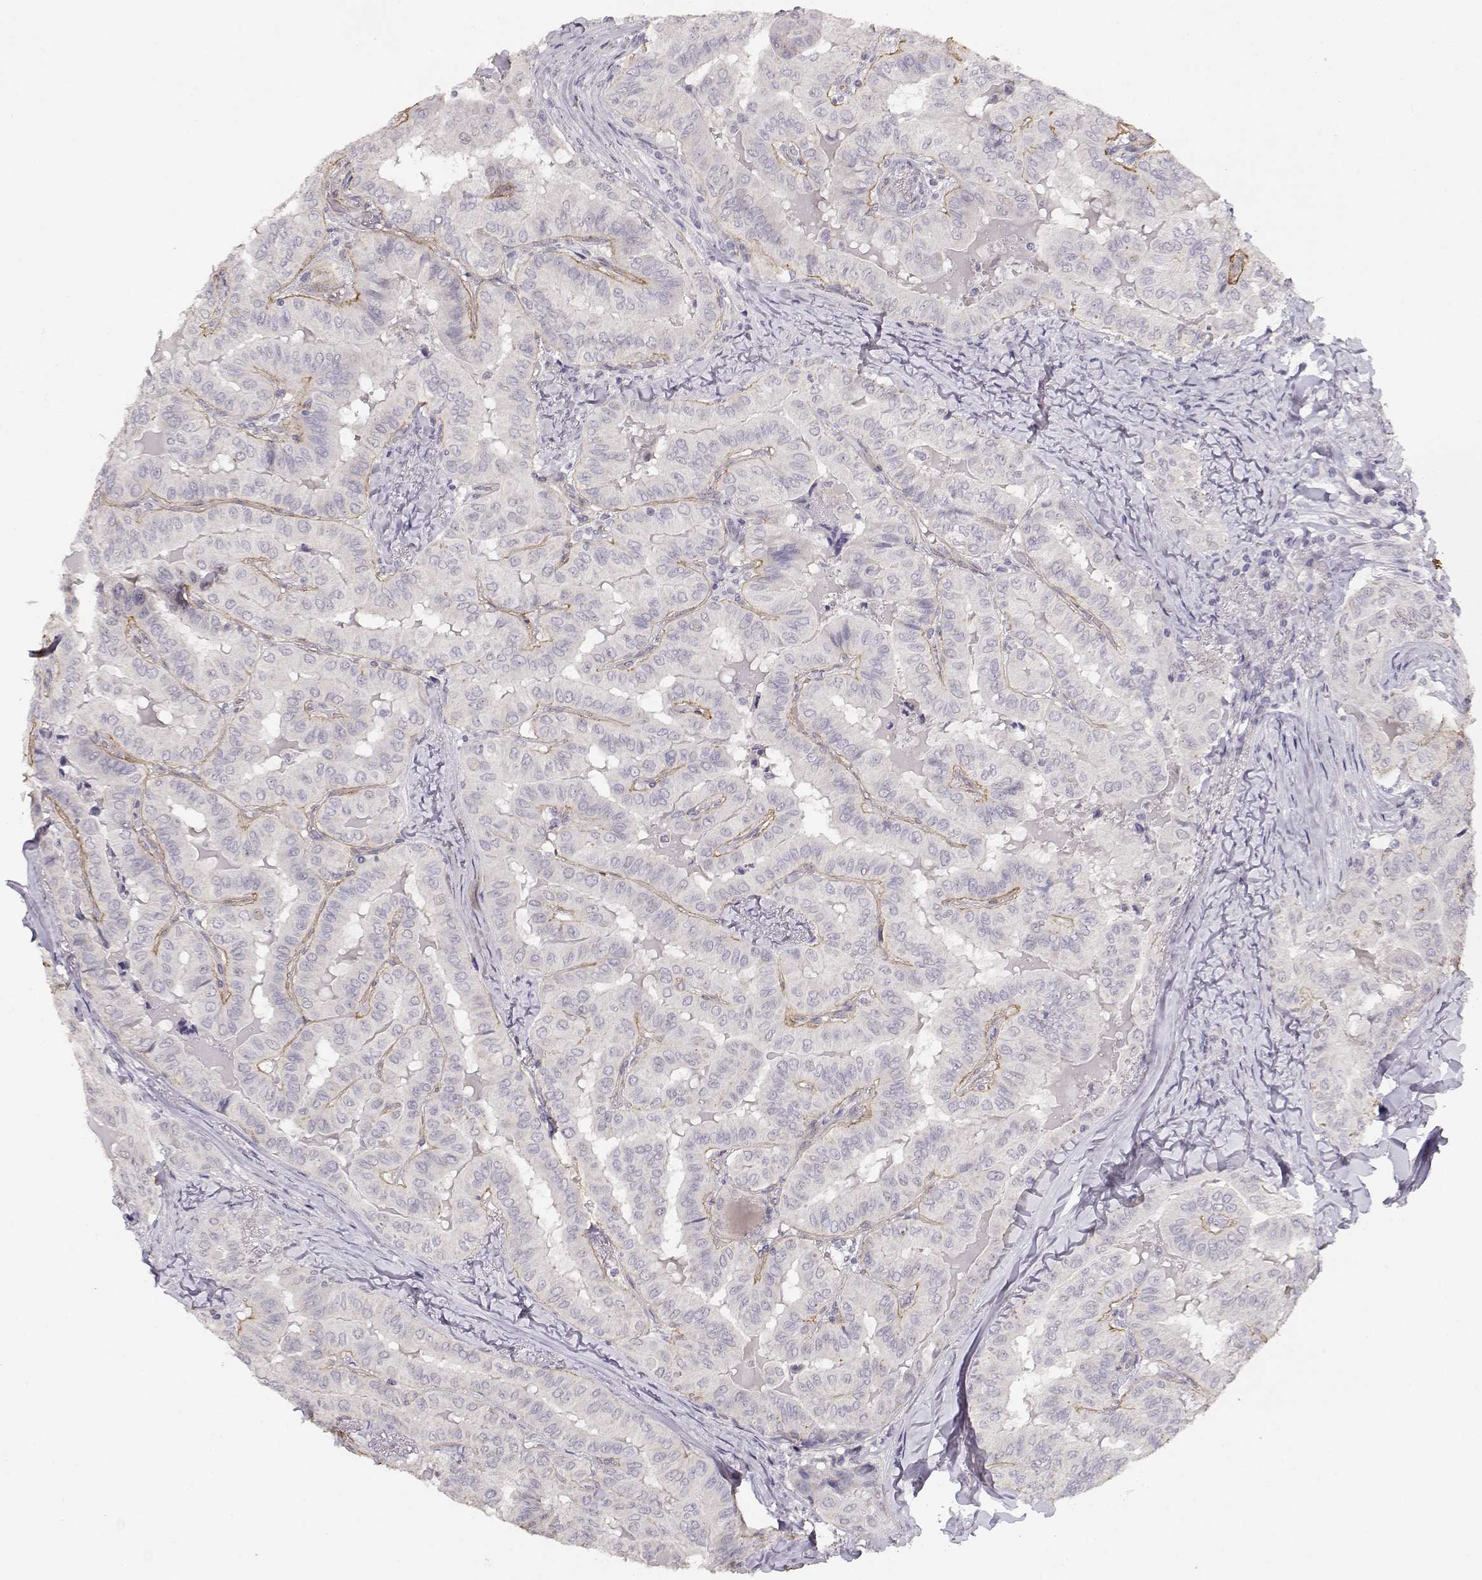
{"staining": {"intensity": "negative", "quantity": "none", "location": "none"}, "tissue": "thyroid cancer", "cell_type": "Tumor cells", "image_type": "cancer", "snomed": [{"axis": "morphology", "description": "Papillary adenocarcinoma, NOS"}, {"axis": "topography", "description": "Thyroid gland"}], "caption": "The histopathology image shows no significant expression in tumor cells of thyroid cancer (papillary adenocarcinoma).", "gene": "LAMA5", "patient": {"sex": "female", "age": 68}}